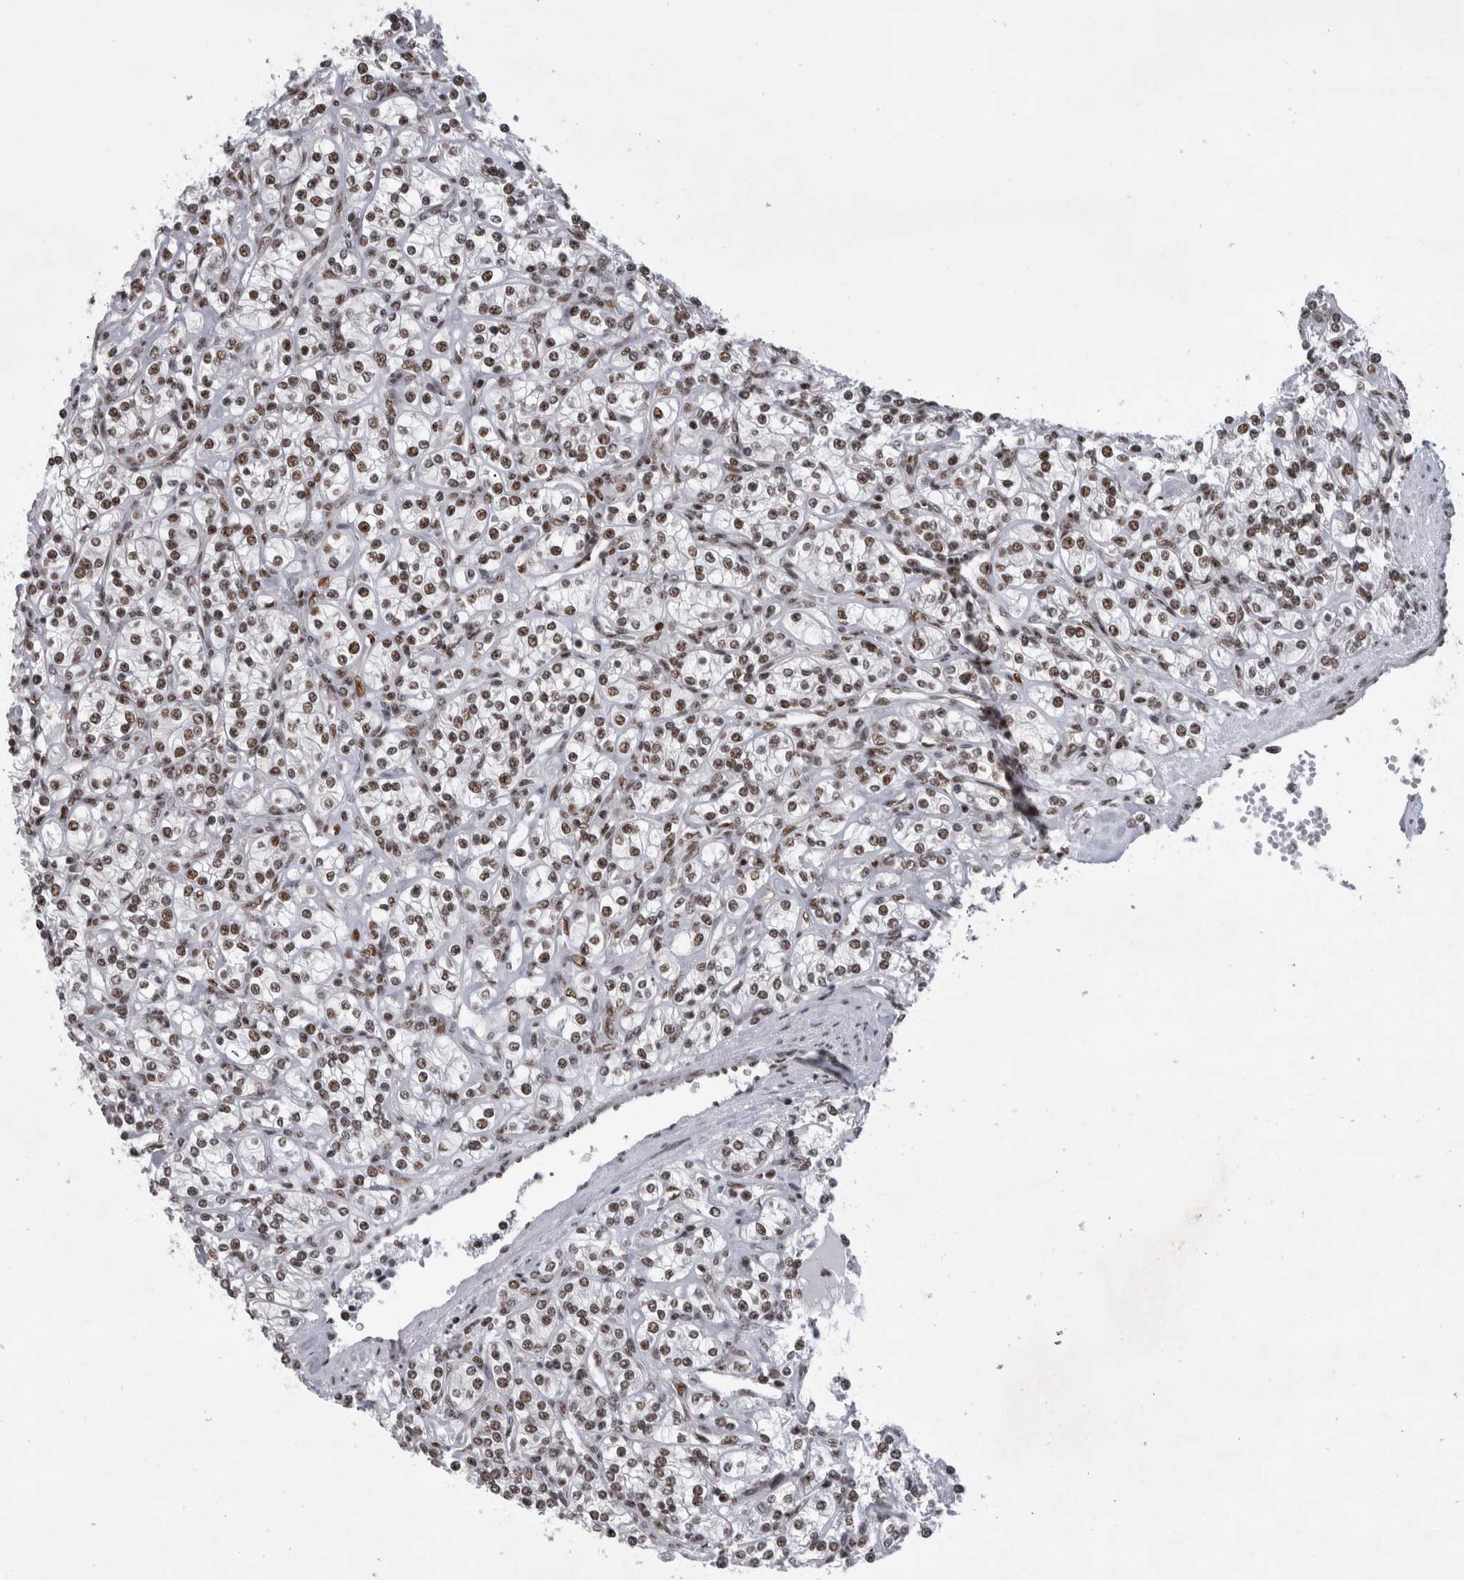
{"staining": {"intensity": "moderate", "quantity": ">75%", "location": "nuclear"}, "tissue": "renal cancer", "cell_type": "Tumor cells", "image_type": "cancer", "snomed": [{"axis": "morphology", "description": "Adenocarcinoma, NOS"}, {"axis": "topography", "description": "Kidney"}], "caption": "Immunohistochemical staining of renal adenocarcinoma shows medium levels of moderate nuclear positivity in about >75% of tumor cells.", "gene": "CDK11A", "patient": {"sex": "male", "age": 77}}